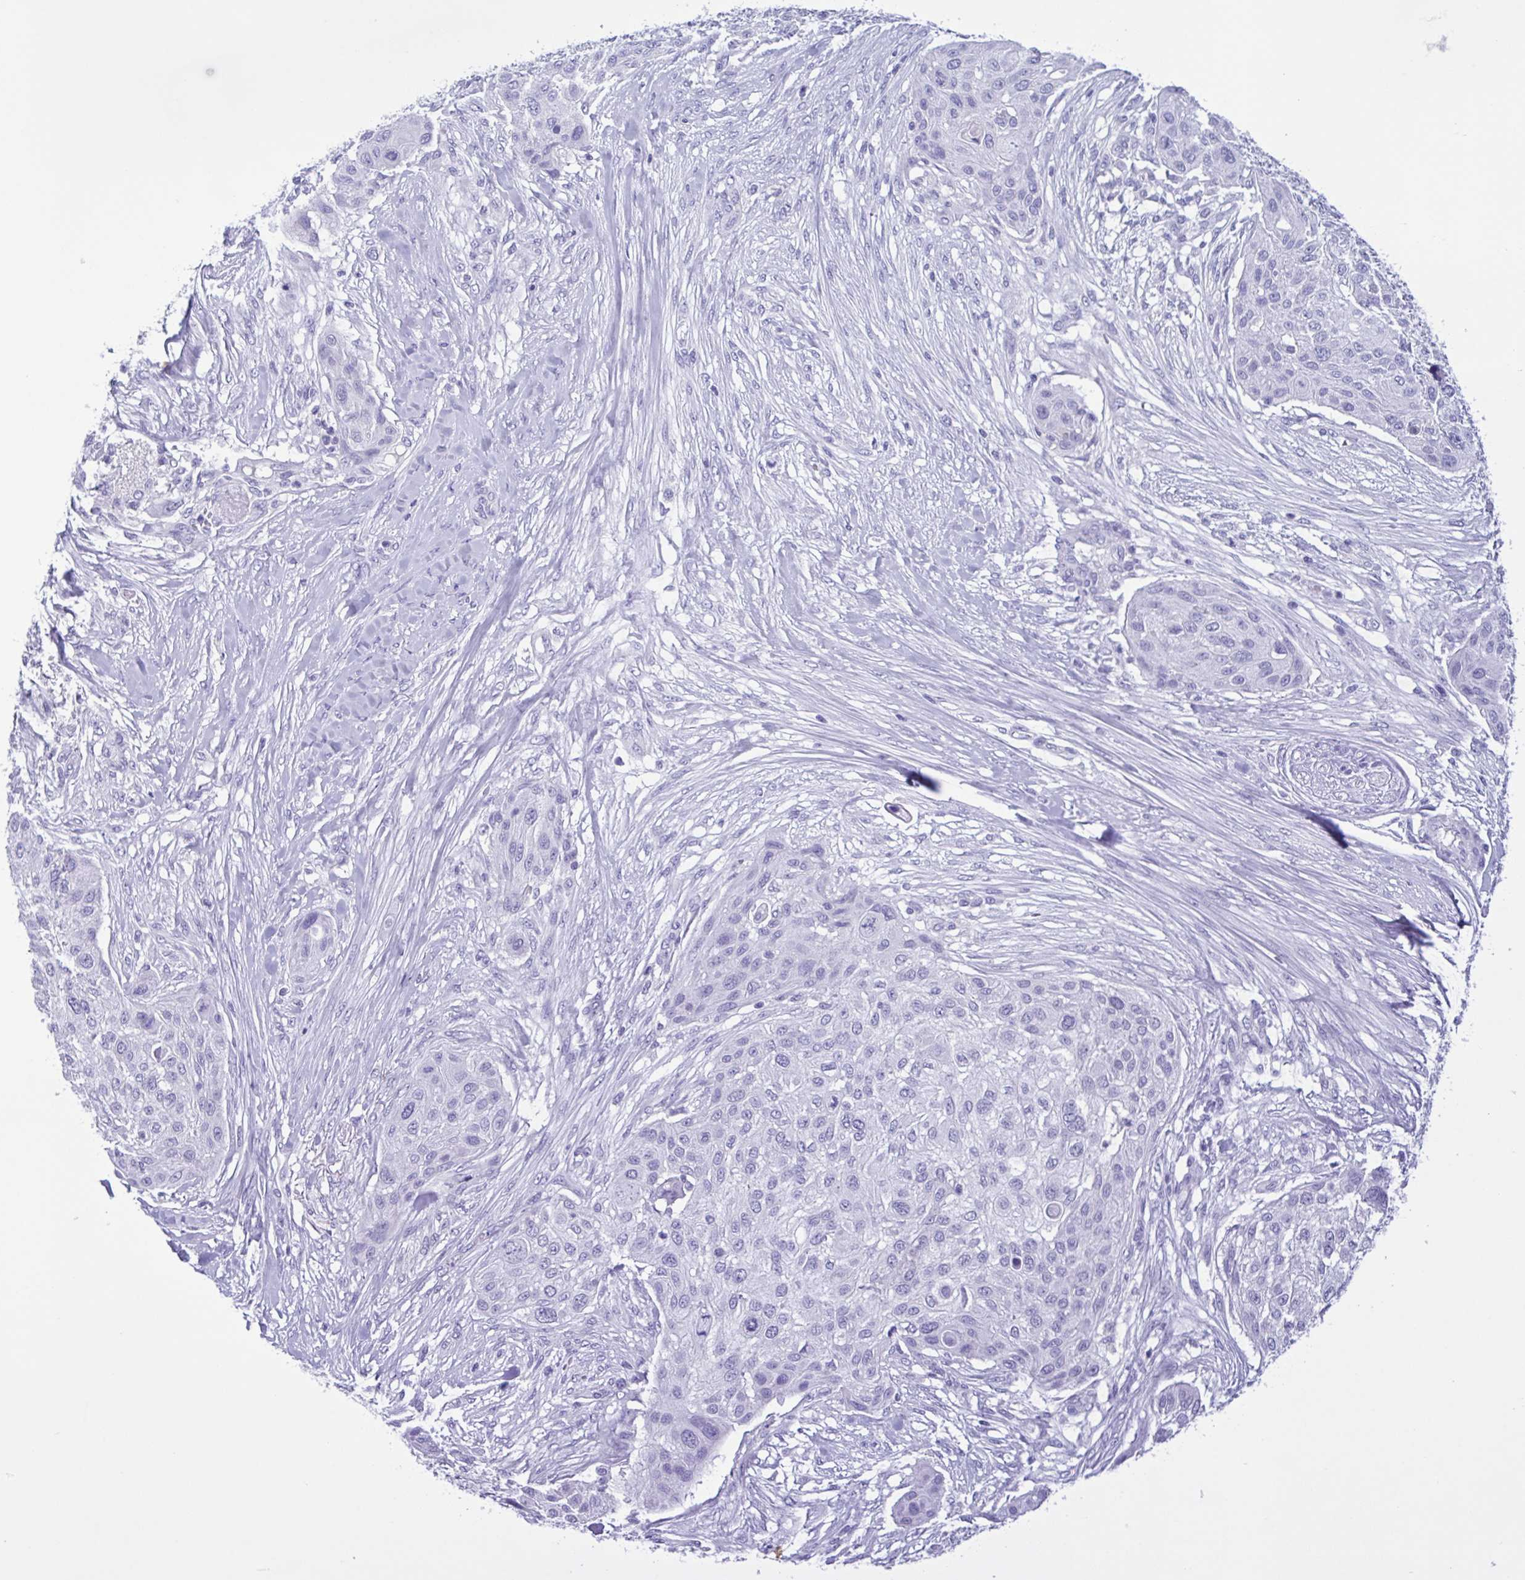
{"staining": {"intensity": "negative", "quantity": "none", "location": "none"}, "tissue": "skin cancer", "cell_type": "Tumor cells", "image_type": "cancer", "snomed": [{"axis": "morphology", "description": "Squamous cell carcinoma, NOS"}, {"axis": "topography", "description": "Skin"}], "caption": "This is an IHC histopathology image of human skin cancer. There is no positivity in tumor cells.", "gene": "INAFM1", "patient": {"sex": "female", "age": 87}}